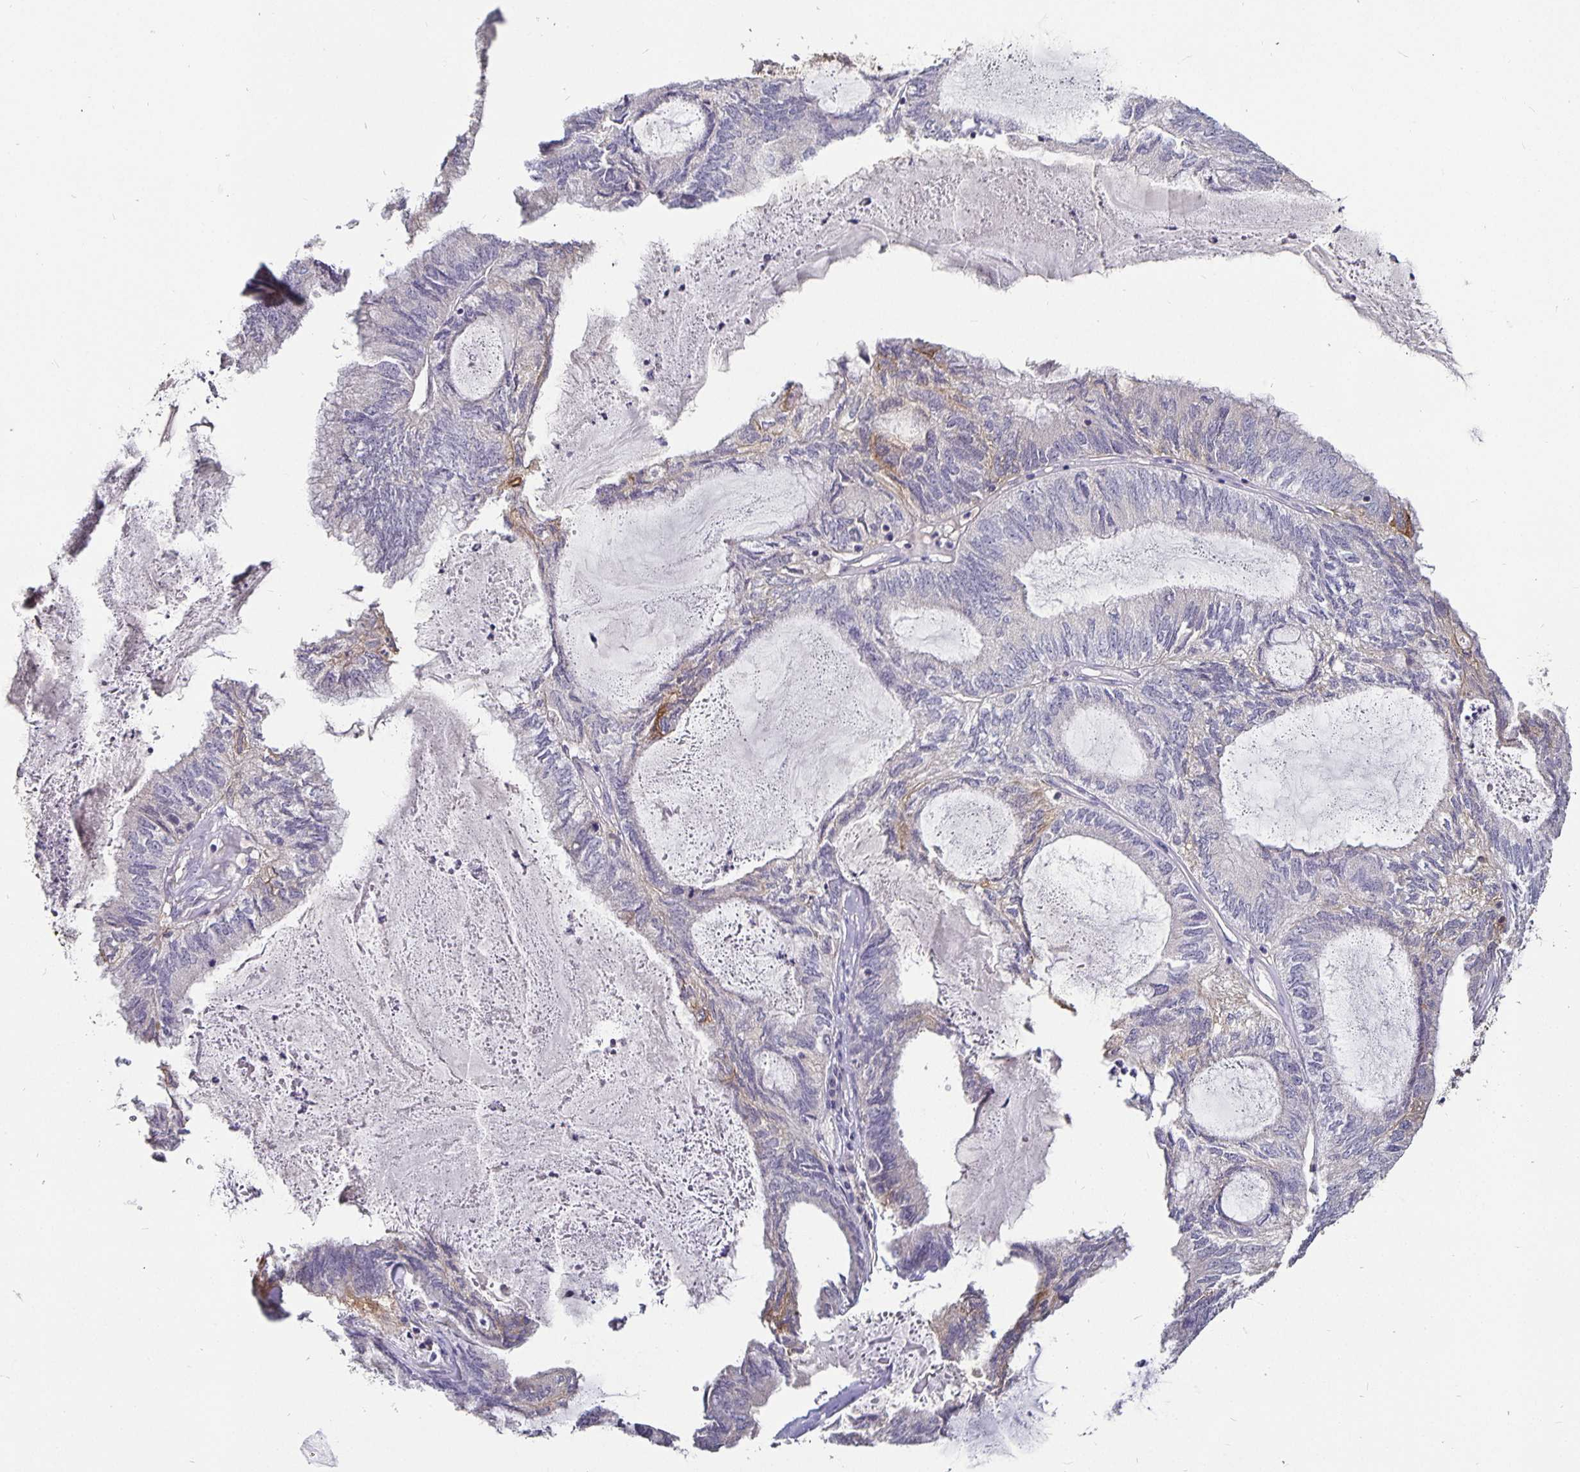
{"staining": {"intensity": "weak", "quantity": "<25%", "location": "cytoplasmic/membranous"}, "tissue": "endometrial cancer", "cell_type": "Tumor cells", "image_type": "cancer", "snomed": [{"axis": "morphology", "description": "Adenocarcinoma, NOS"}, {"axis": "topography", "description": "Endometrium"}], "caption": "High power microscopy micrograph of an IHC micrograph of adenocarcinoma (endometrial), revealing no significant expression in tumor cells. (Immunohistochemistry (ihc), brightfield microscopy, high magnification).", "gene": "CA12", "patient": {"sex": "female", "age": 80}}